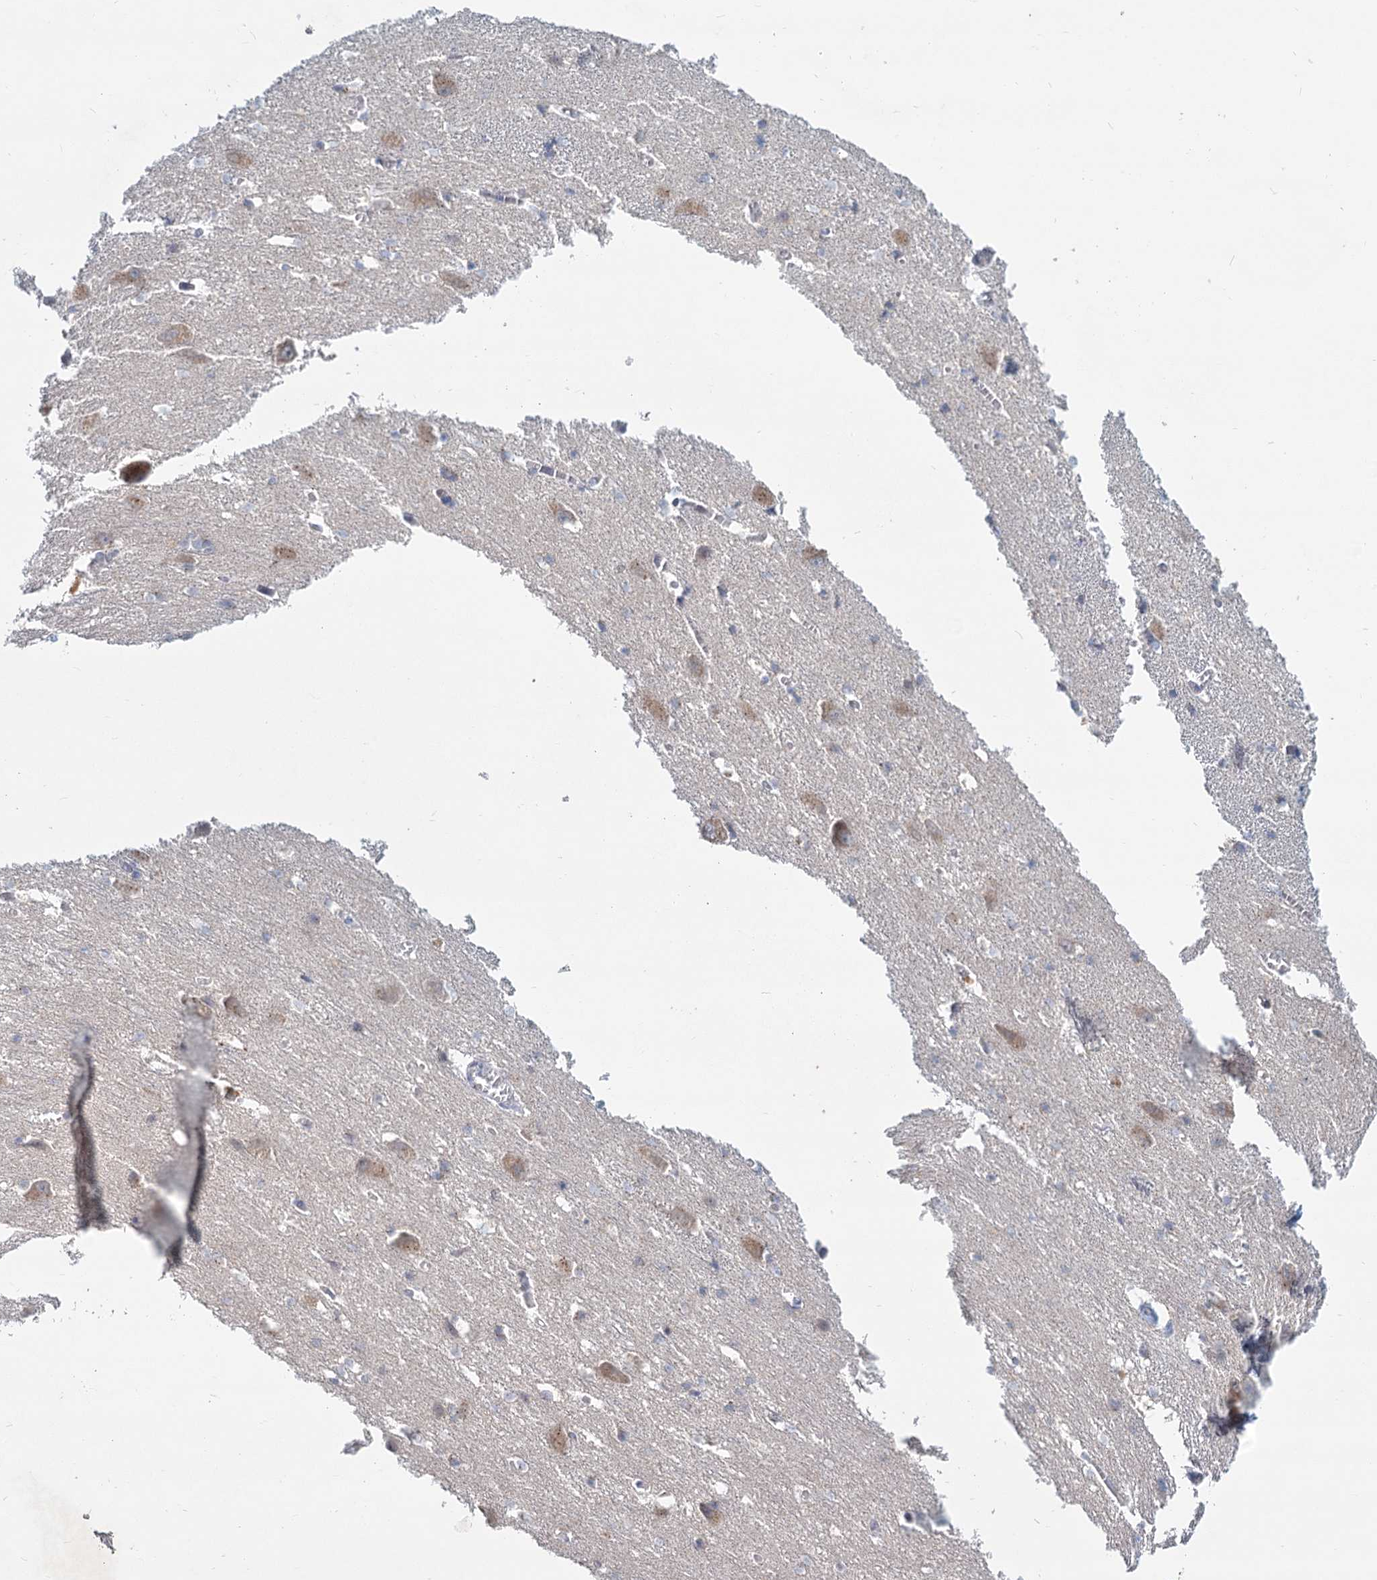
{"staining": {"intensity": "negative", "quantity": "none", "location": "none"}, "tissue": "caudate", "cell_type": "Glial cells", "image_type": "normal", "snomed": [{"axis": "morphology", "description": "Normal tissue, NOS"}, {"axis": "topography", "description": "Lateral ventricle wall"}], "caption": "Immunohistochemical staining of normal human caudate exhibits no significant positivity in glial cells.", "gene": "STAP1", "patient": {"sex": "male", "age": 37}}